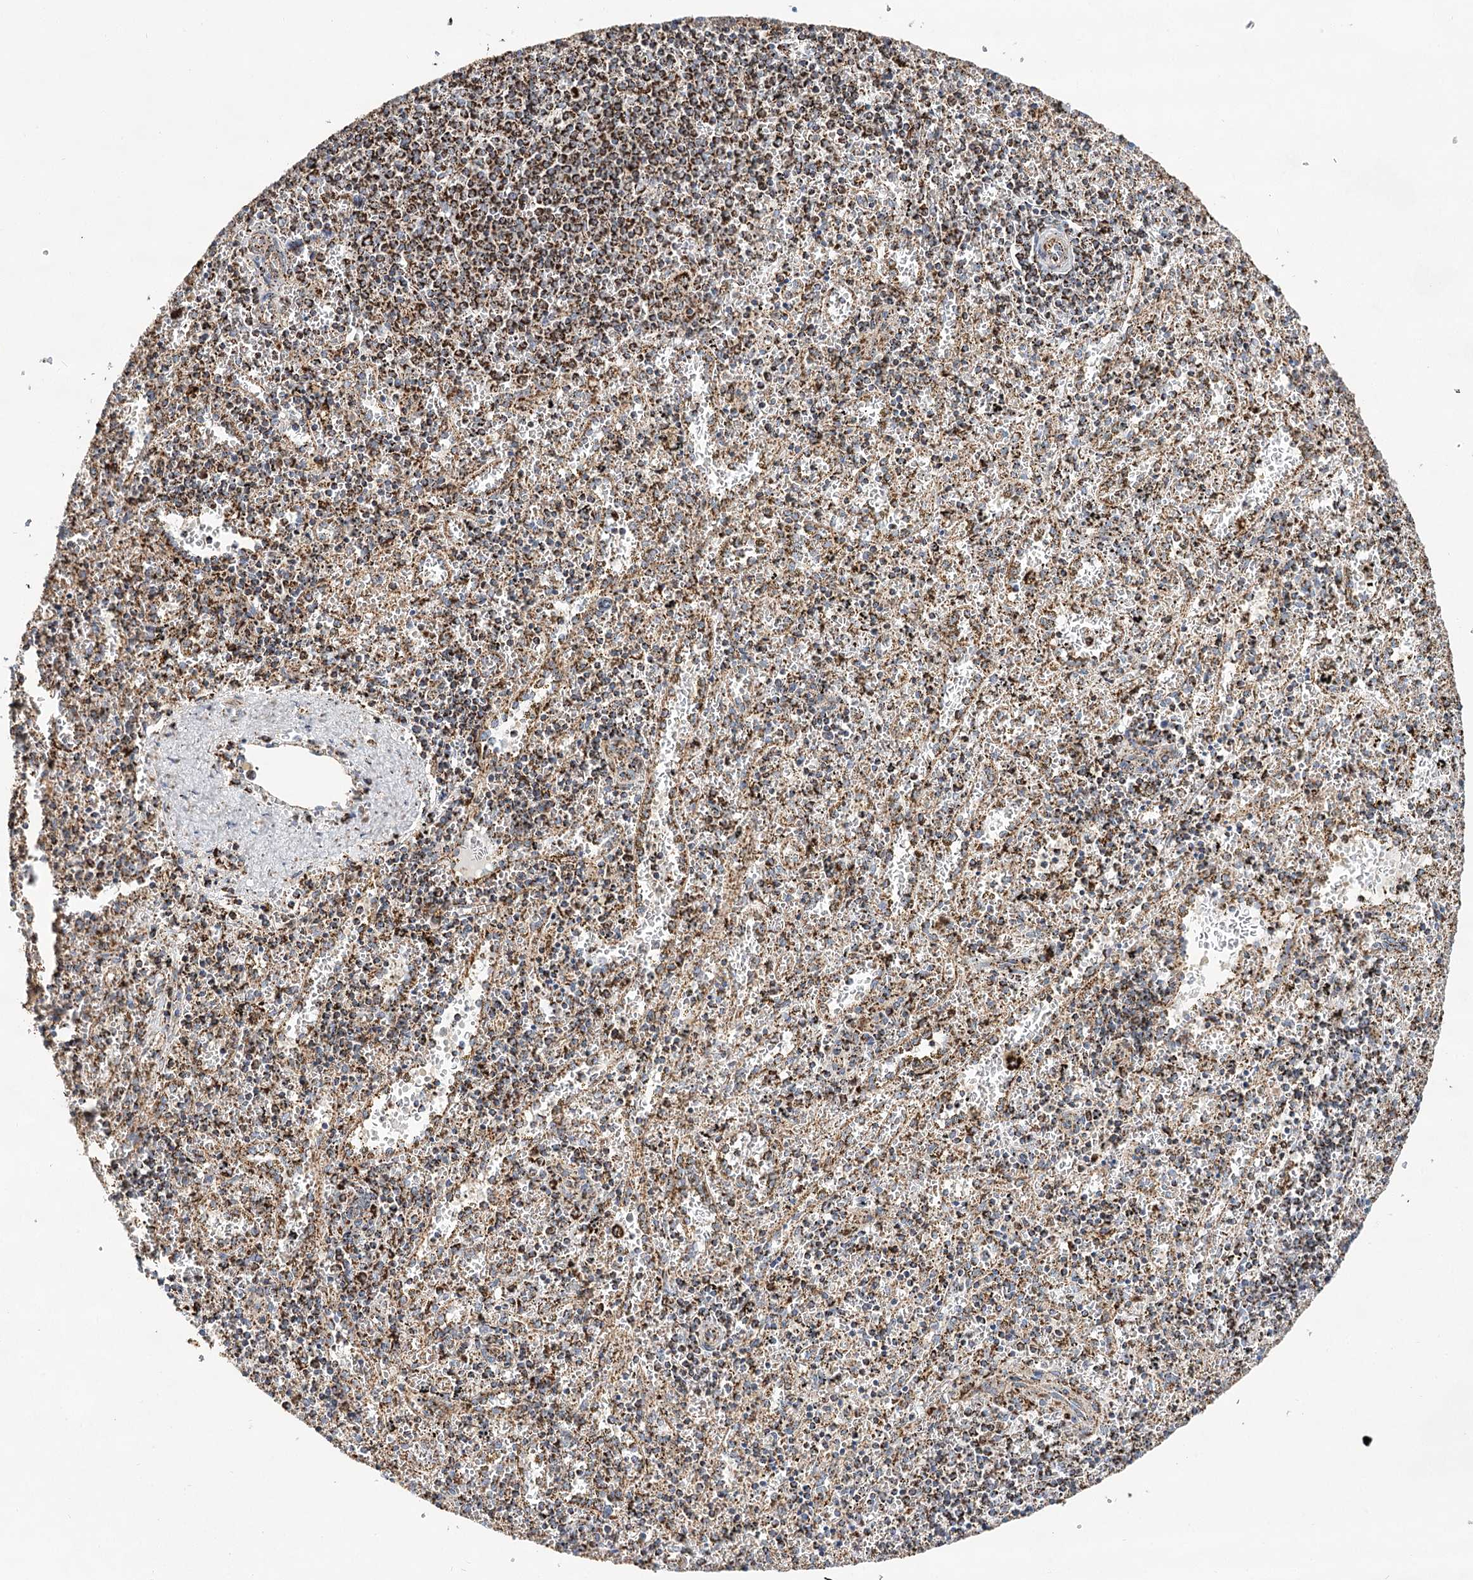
{"staining": {"intensity": "strong", "quantity": "25%-75%", "location": "cytoplasmic/membranous"}, "tissue": "spleen", "cell_type": "Cells in red pulp", "image_type": "normal", "snomed": [{"axis": "morphology", "description": "Normal tissue, NOS"}, {"axis": "topography", "description": "Spleen"}], "caption": "This micrograph exhibits IHC staining of normal human spleen, with high strong cytoplasmic/membranous positivity in approximately 25%-75% of cells in red pulp.", "gene": "NADK2", "patient": {"sex": "male", "age": 11}}